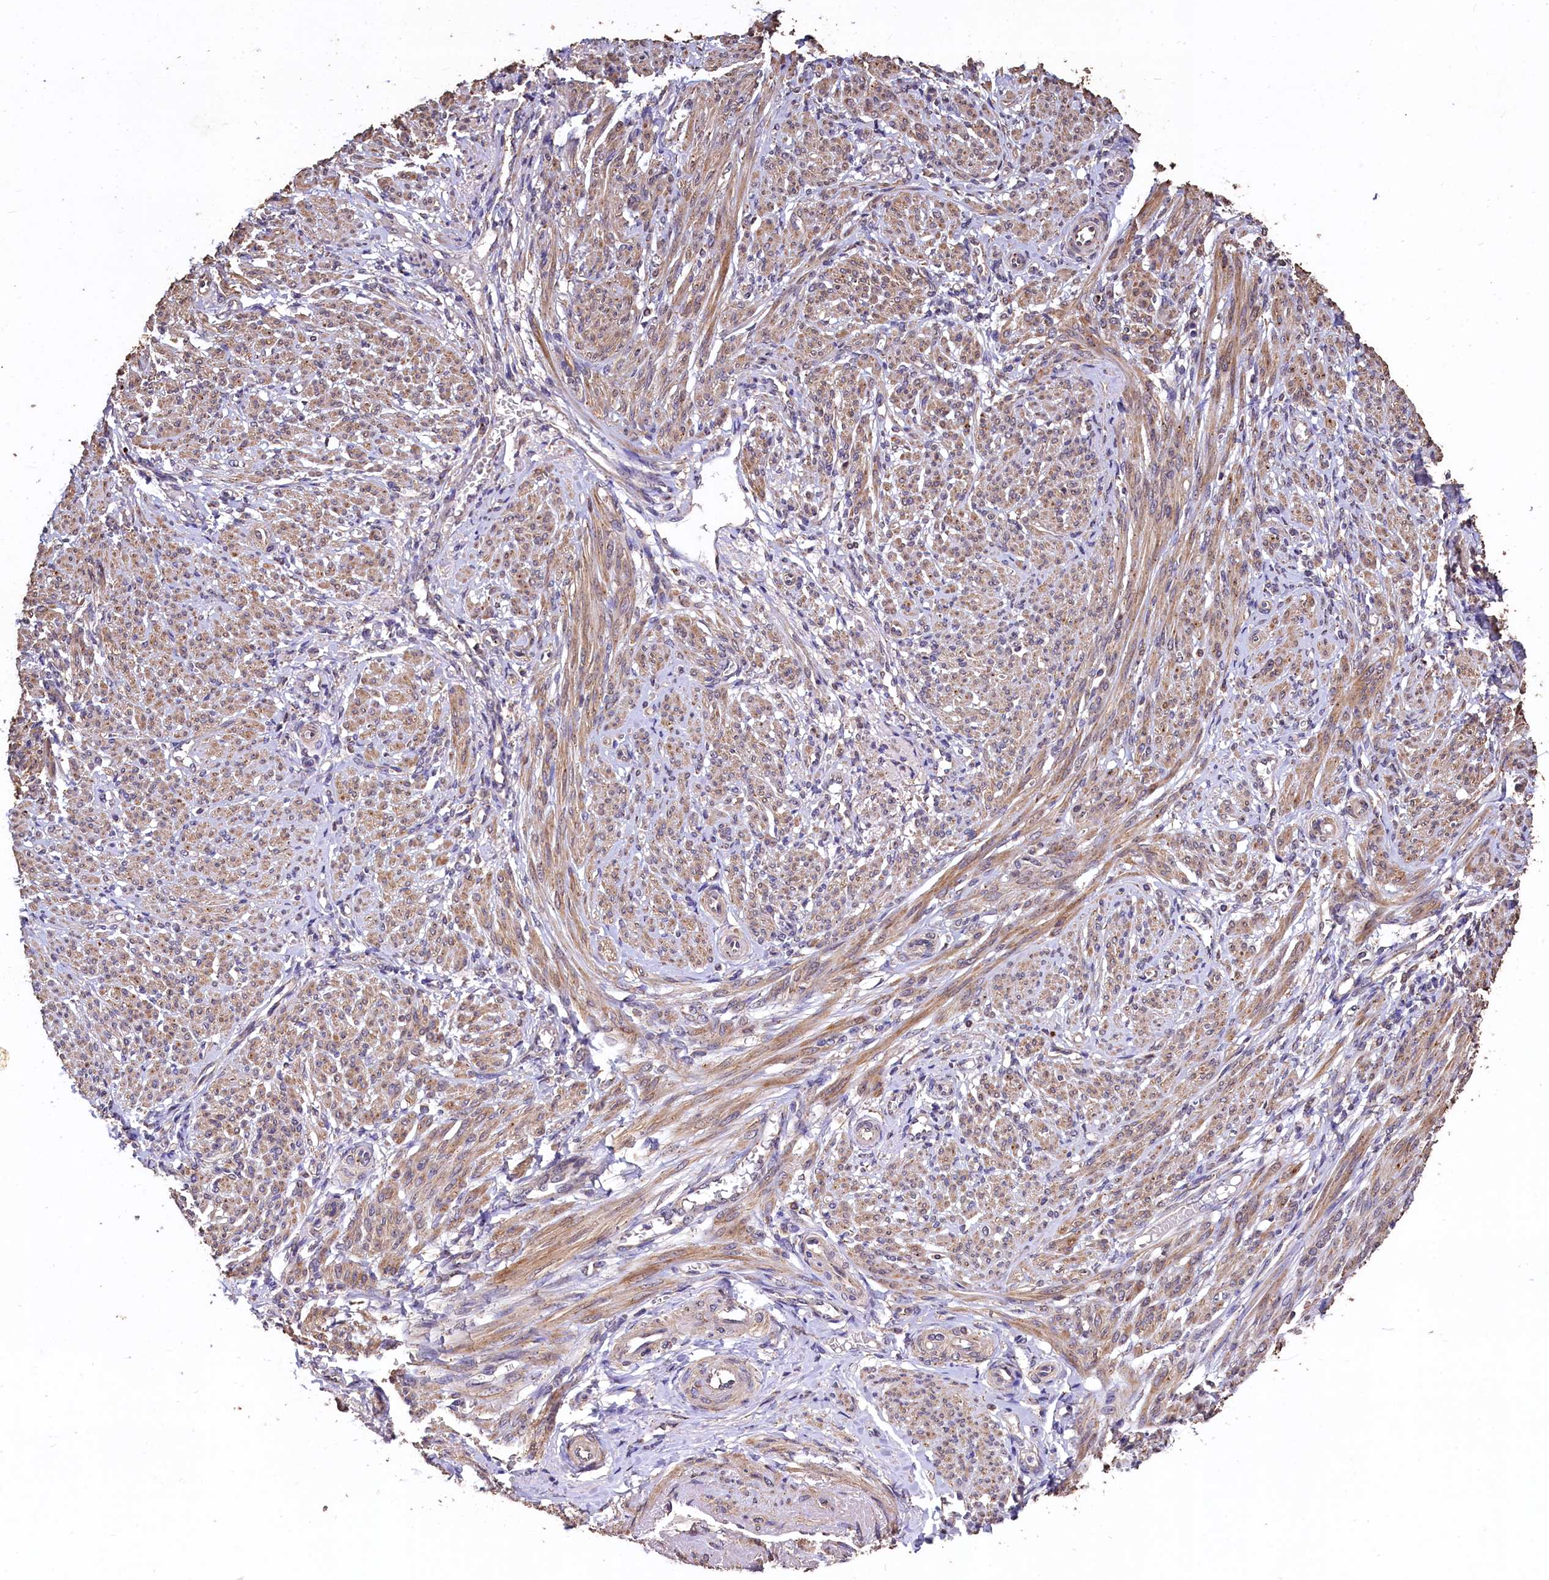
{"staining": {"intensity": "moderate", "quantity": "25%-75%", "location": "cytoplasmic/membranous"}, "tissue": "smooth muscle", "cell_type": "Smooth muscle cells", "image_type": "normal", "snomed": [{"axis": "morphology", "description": "Normal tissue, NOS"}, {"axis": "topography", "description": "Smooth muscle"}], "caption": "A high-resolution micrograph shows immunohistochemistry staining of normal smooth muscle, which reveals moderate cytoplasmic/membranous expression in about 25%-75% of smooth muscle cells. The staining was performed using DAB to visualize the protein expression in brown, while the nuclei were stained in blue with hematoxylin (Magnification: 20x).", "gene": "LSM4", "patient": {"sex": "female", "age": 39}}